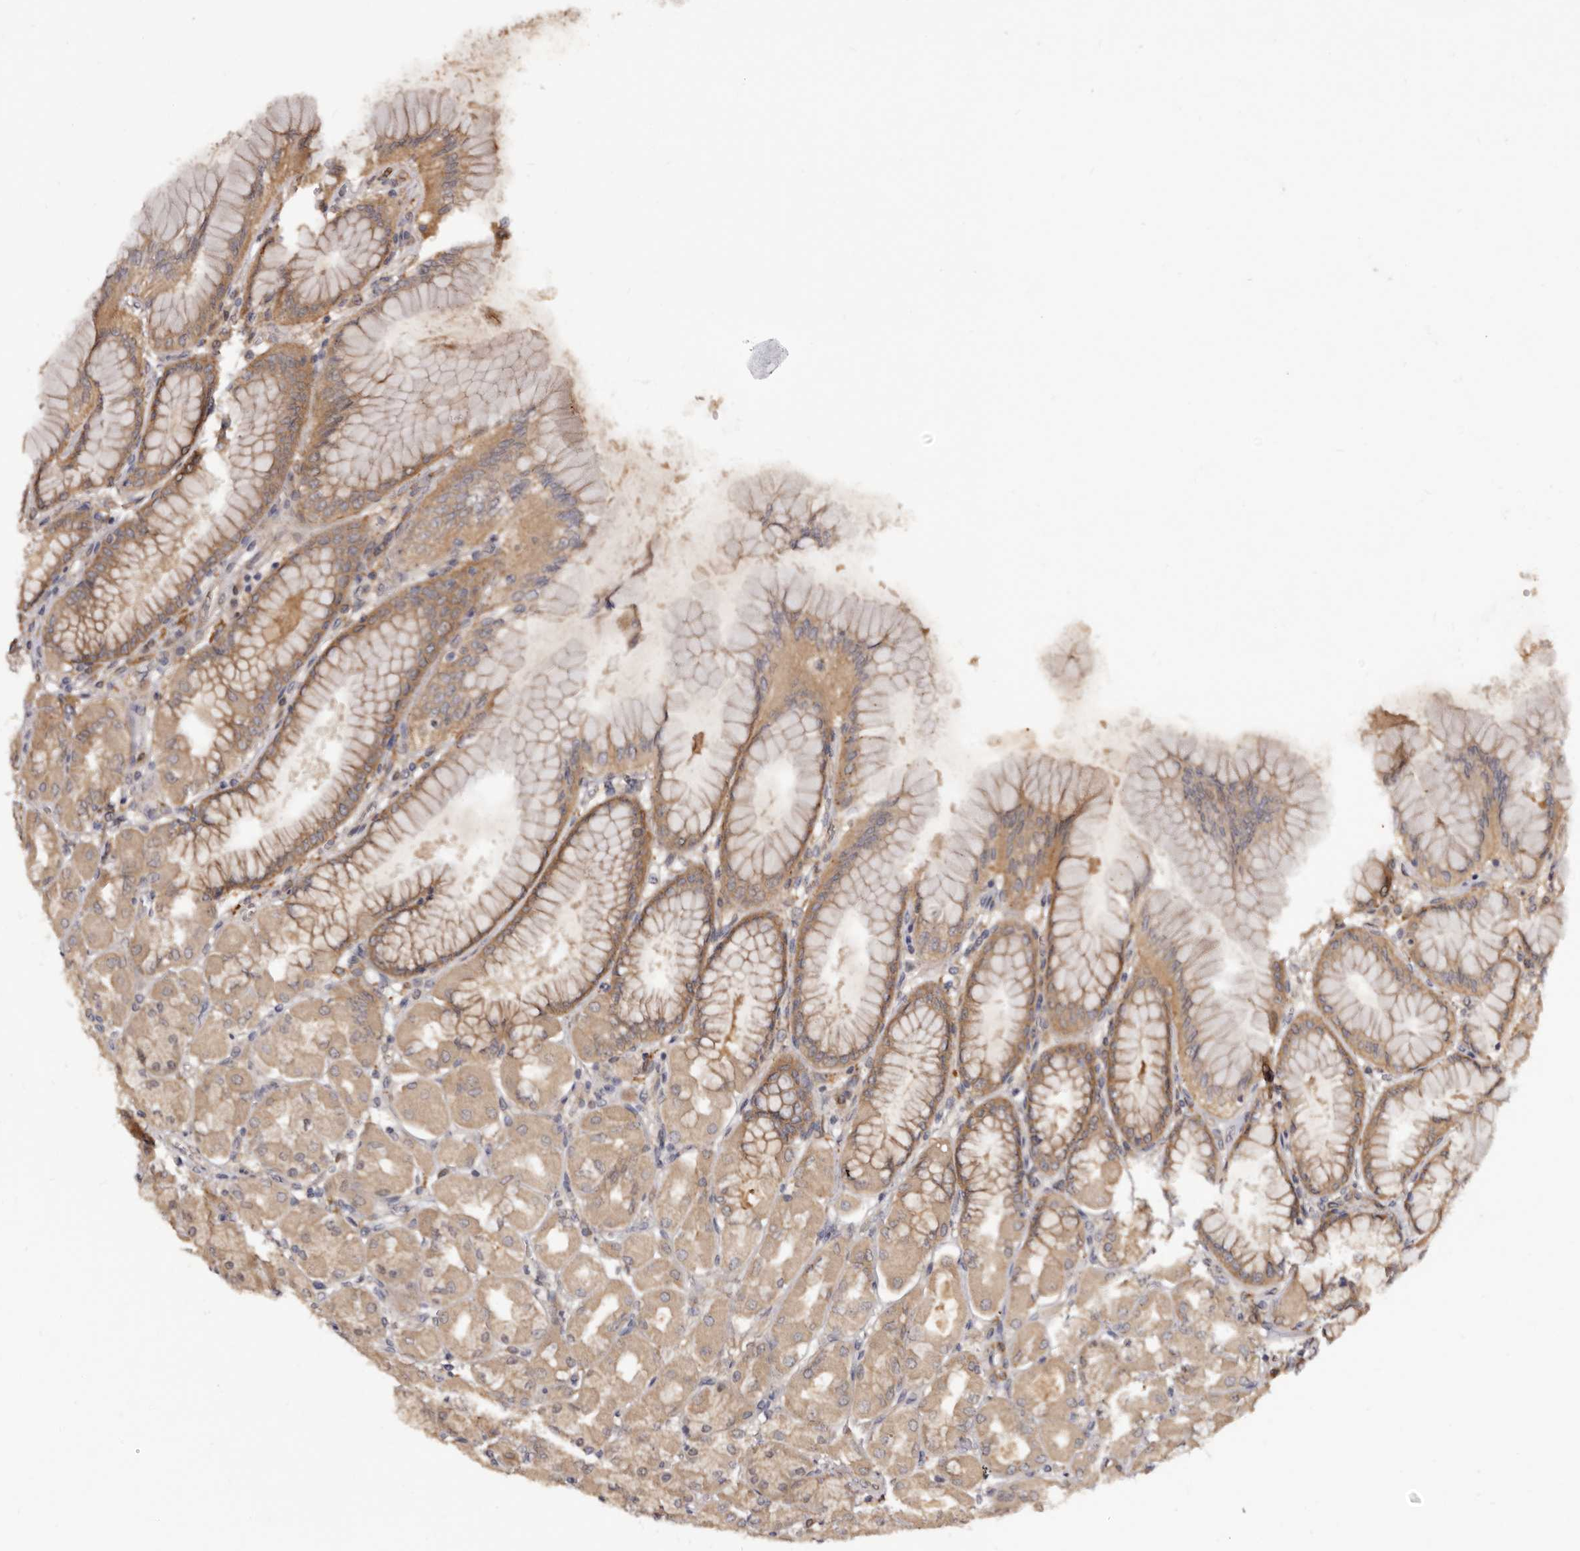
{"staining": {"intensity": "strong", "quantity": ">75%", "location": "cytoplasmic/membranous"}, "tissue": "stomach", "cell_type": "Glandular cells", "image_type": "normal", "snomed": [{"axis": "morphology", "description": "Normal tissue, NOS"}, {"axis": "topography", "description": "Stomach, upper"}], "caption": "A high amount of strong cytoplasmic/membranous positivity is present in approximately >75% of glandular cells in unremarkable stomach.", "gene": "INAVA", "patient": {"sex": "female", "age": 56}}